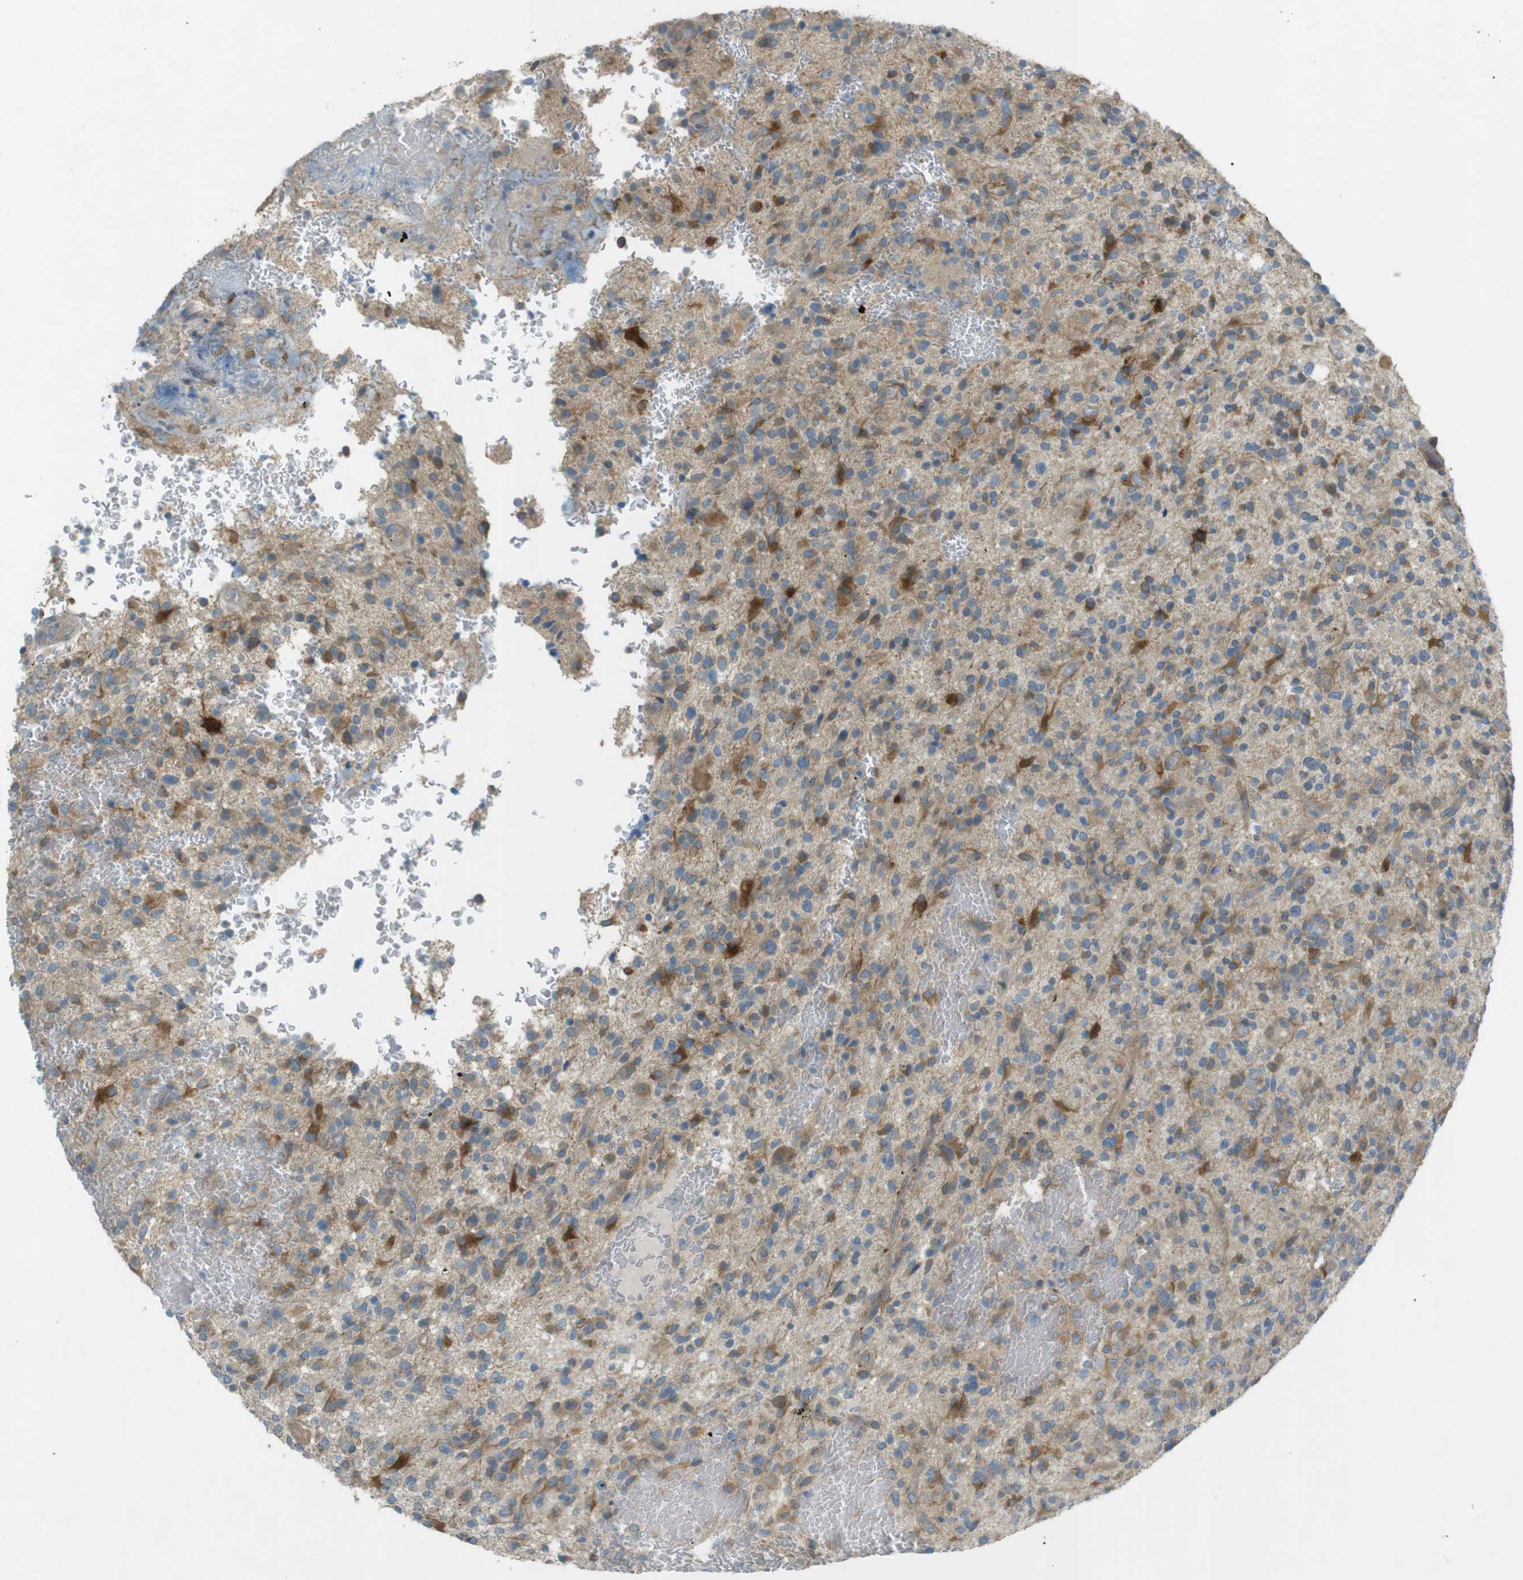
{"staining": {"intensity": "moderate", "quantity": ">75%", "location": "cytoplasmic/membranous"}, "tissue": "glioma", "cell_type": "Tumor cells", "image_type": "cancer", "snomed": [{"axis": "morphology", "description": "Glioma, malignant, High grade"}, {"axis": "topography", "description": "Brain"}], "caption": "A brown stain highlights moderate cytoplasmic/membranous staining of a protein in malignant high-grade glioma tumor cells. The staining was performed using DAB, with brown indicating positive protein expression. Nuclei are stained blue with hematoxylin.", "gene": "TMEM41B", "patient": {"sex": "male", "age": 71}}